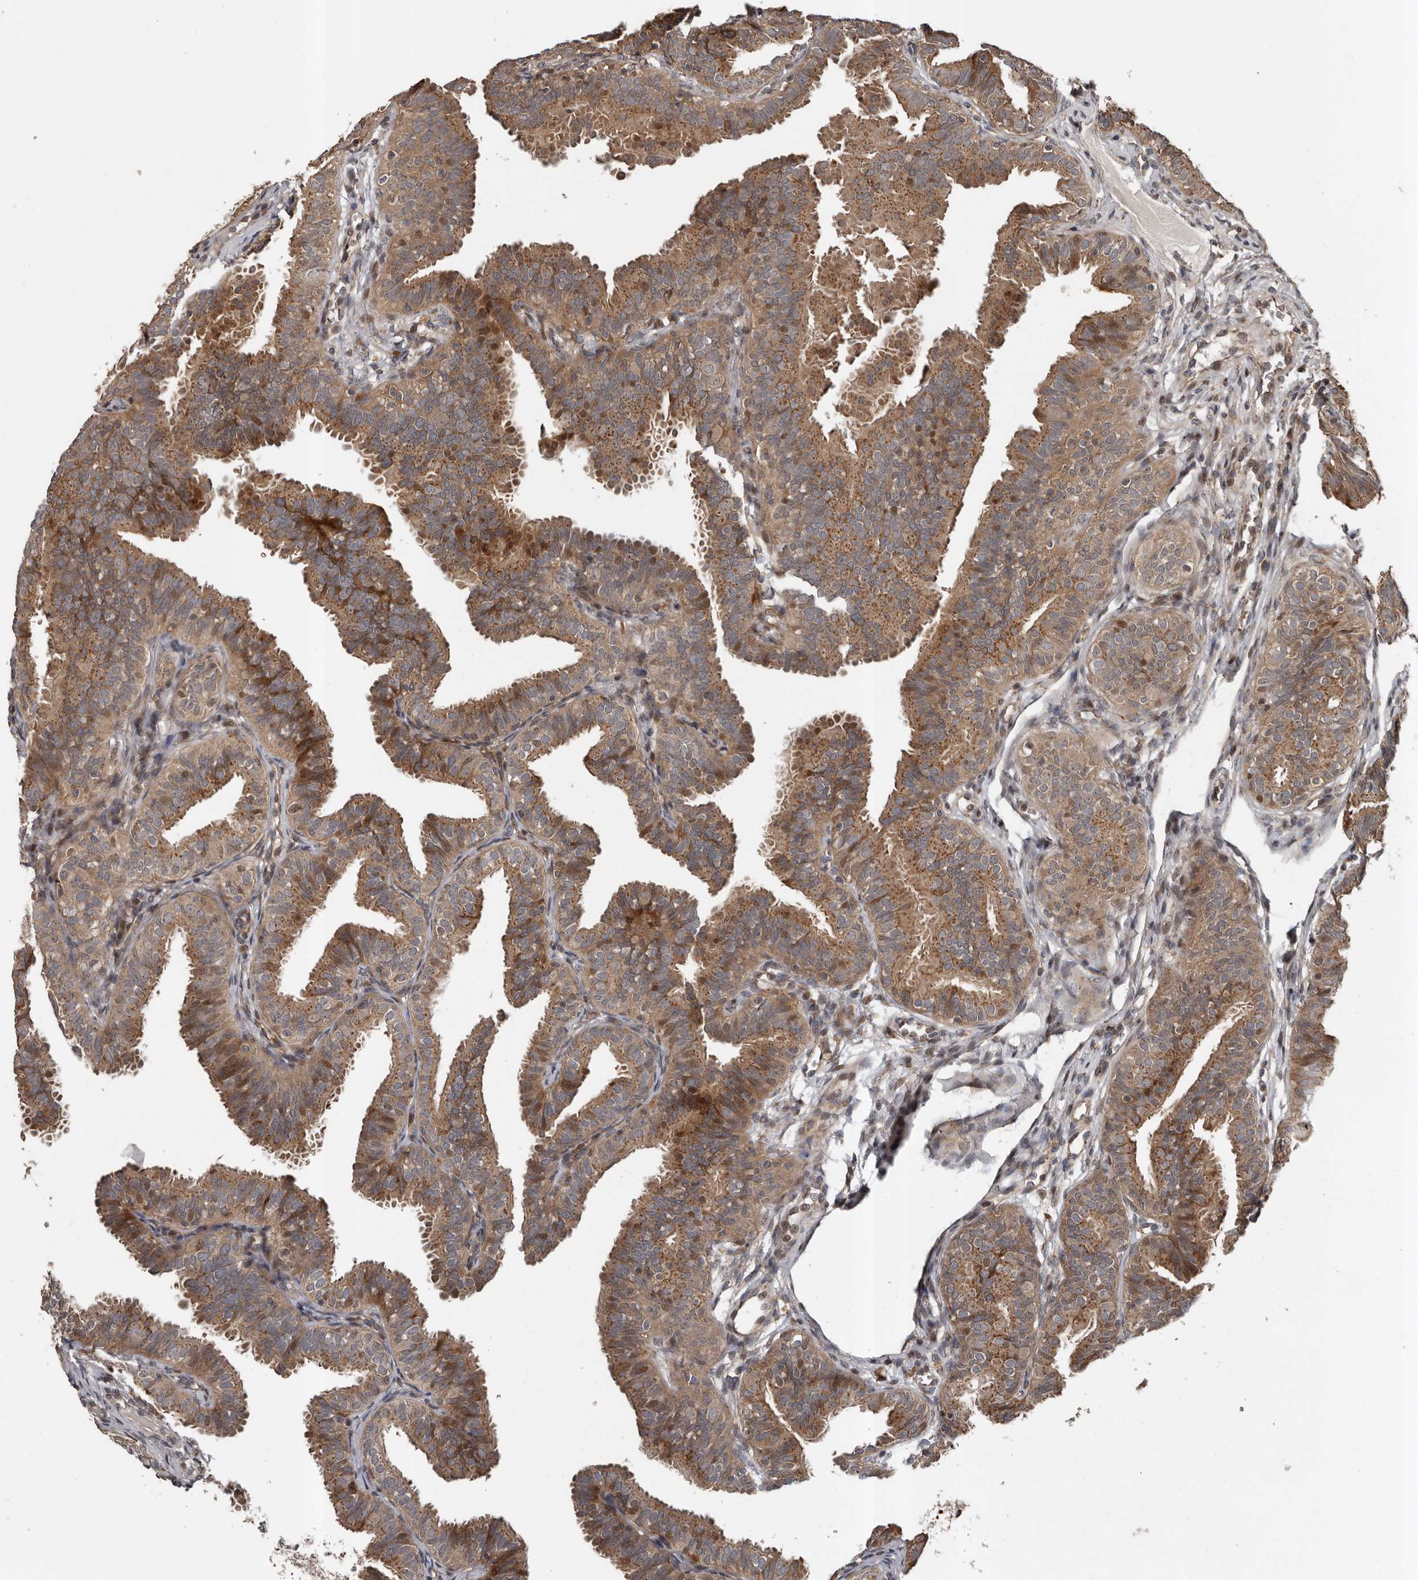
{"staining": {"intensity": "moderate", "quantity": ">75%", "location": "cytoplasmic/membranous,nuclear"}, "tissue": "fallopian tube", "cell_type": "Glandular cells", "image_type": "normal", "snomed": [{"axis": "morphology", "description": "Normal tissue, NOS"}, {"axis": "topography", "description": "Fallopian tube"}], "caption": "High-magnification brightfield microscopy of unremarkable fallopian tube stained with DAB (brown) and counterstained with hematoxylin (blue). glandular cells exhibit moderate cytoplasmic/membranous,nuclear expression is seen in about>75% of cells. (DAB (3,3'-diaminobenzidine) IHC, brown staining for protein, blue staining for nuclei).", "gene": "CCDC190", "patient": {"sex": "female", "age": 35}}